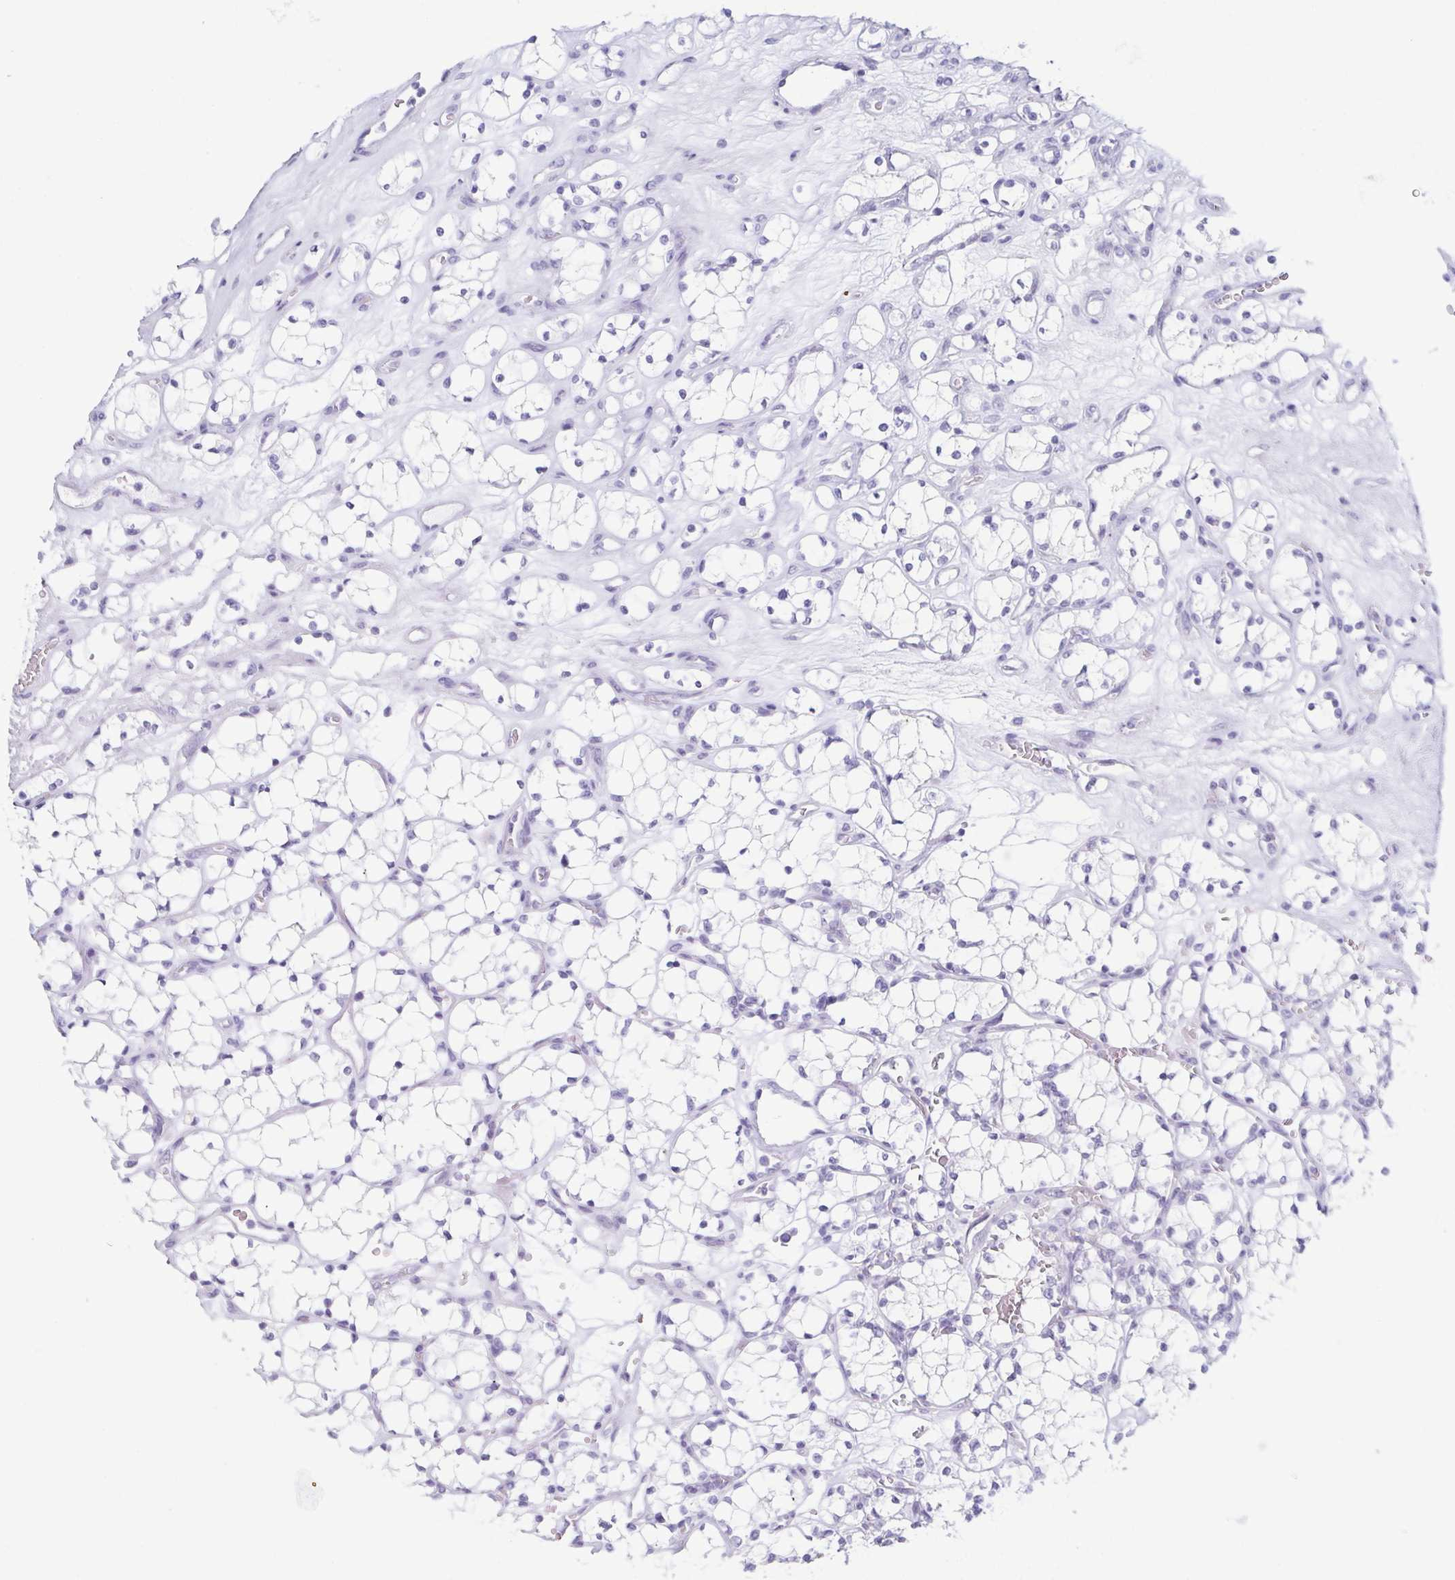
{"staining": {"intensity": "negative", "quantity": "none", "location": "none"}, "tissue": "renal cancer", "cell_type": "Tumor cells", "image_type": "cancer", "snomed": [{"axis": "morphology", "description": "Adenocarcinoma, NOS"}, {"axis": "topography", "description": "Kidney"}], "caption": "A micrograph of renal cancer (adenocarcinoma) stained for a protein shows no brown staining in tumor cells. (Stains: DAB immunohistochemistry (IHC) with hematoxylin counter stain, Microscopy: brightfield microscopy at high magnification).", "gene": "ZG16B", "patient": {"sex": "female", "age": 69}}